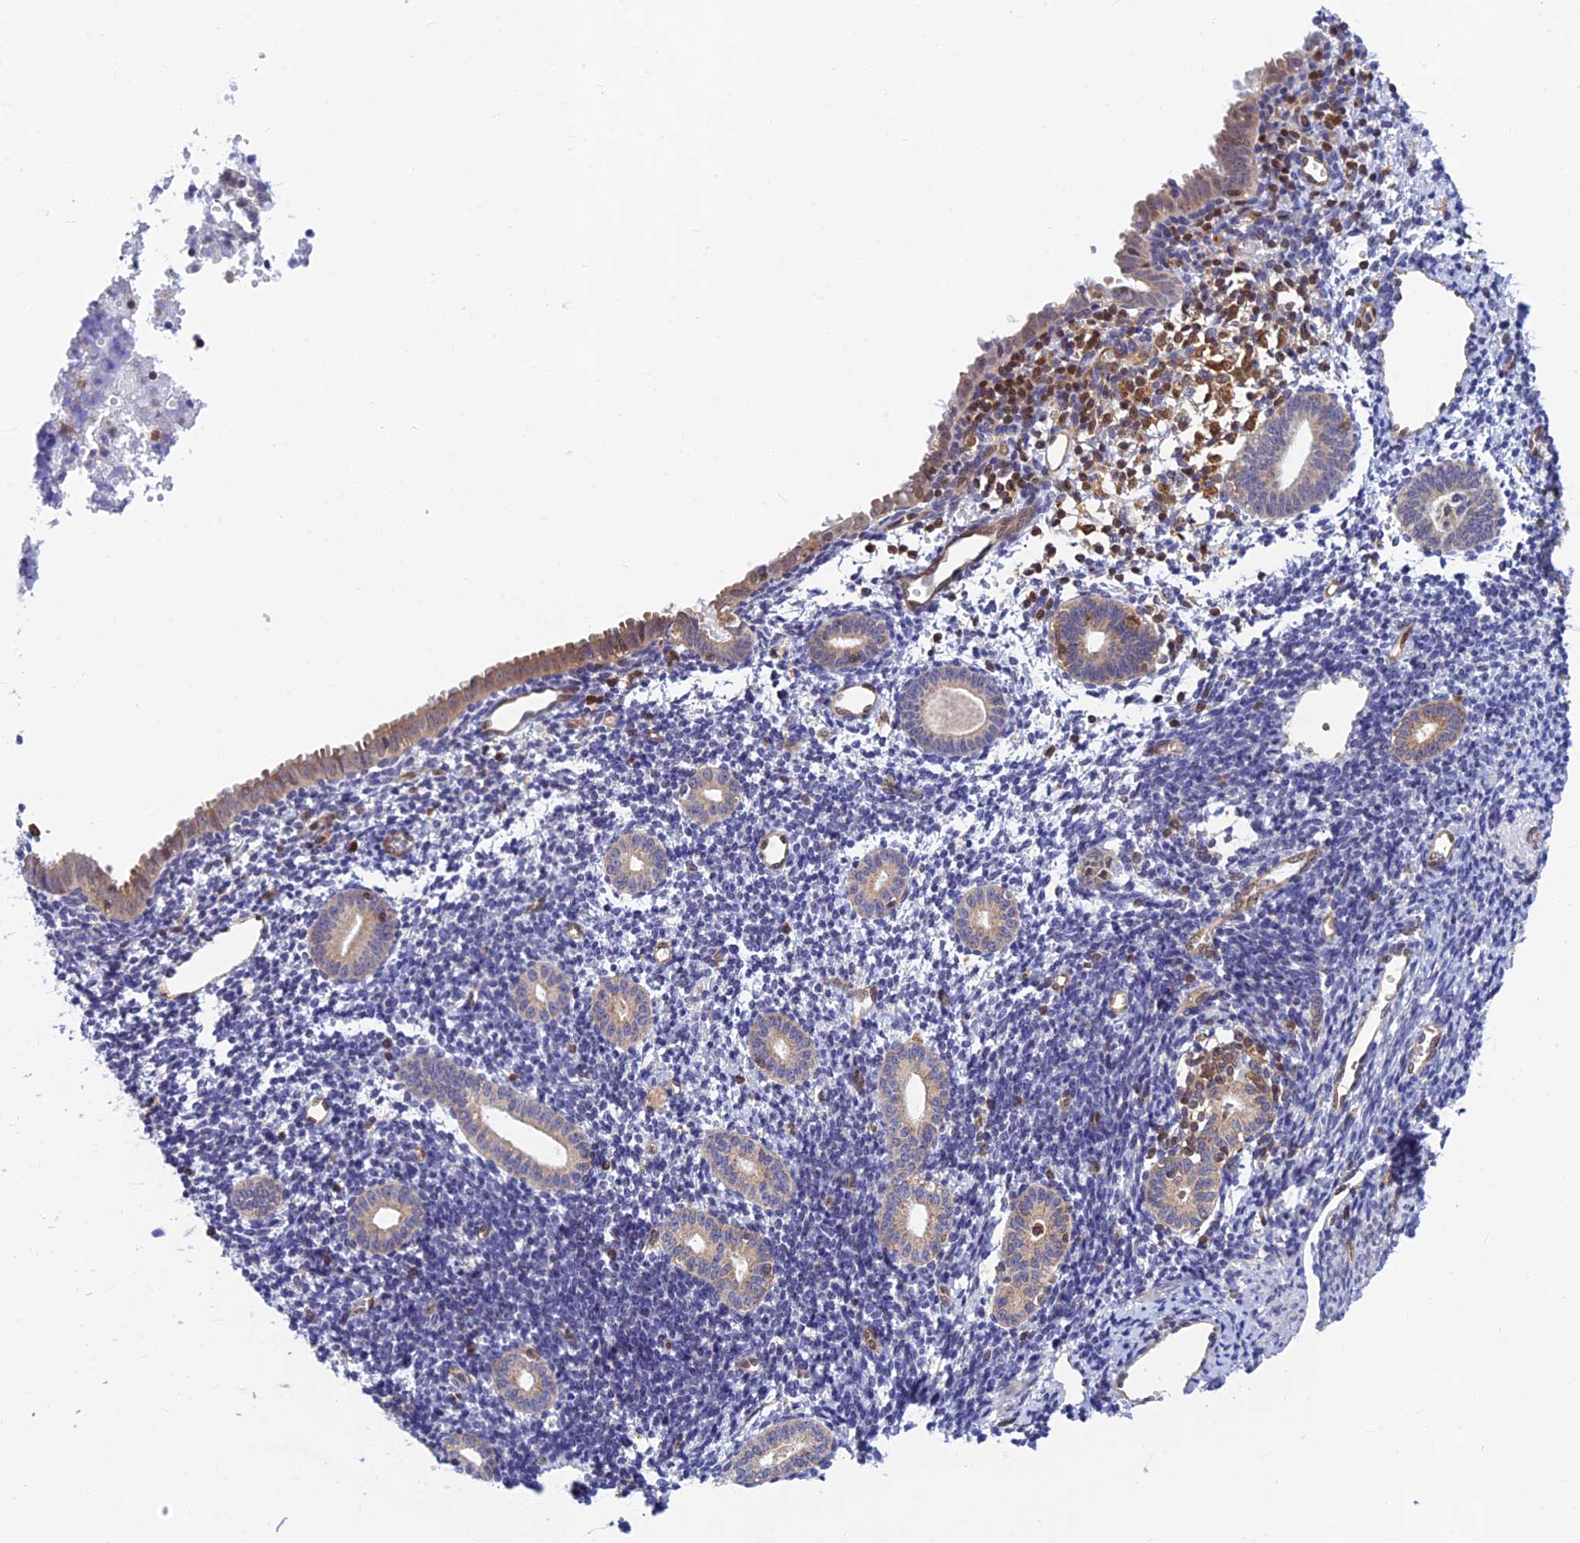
{"staining": {"intensity": "negative", "quantity": "none", "location": "none"}, "tissue": "endometrium", "cell_type": "Cells in endometrial stroma", "image_type": "normal", "snomed": [{"axis": "morphology", "description": "Normal tissue, NOS"}, {"axis": "topography", "description": "Endometrium"}], "caption": "The IHC micrograph has no significant staining in cells in endometrial stroma of endometrium. (DAB (3,3'-diaminobenzidine) immunohistochemistry with hematoxylin counter stain).", "gene": "LYSMD2", "patient": {"sex": "female", "age": 56}}